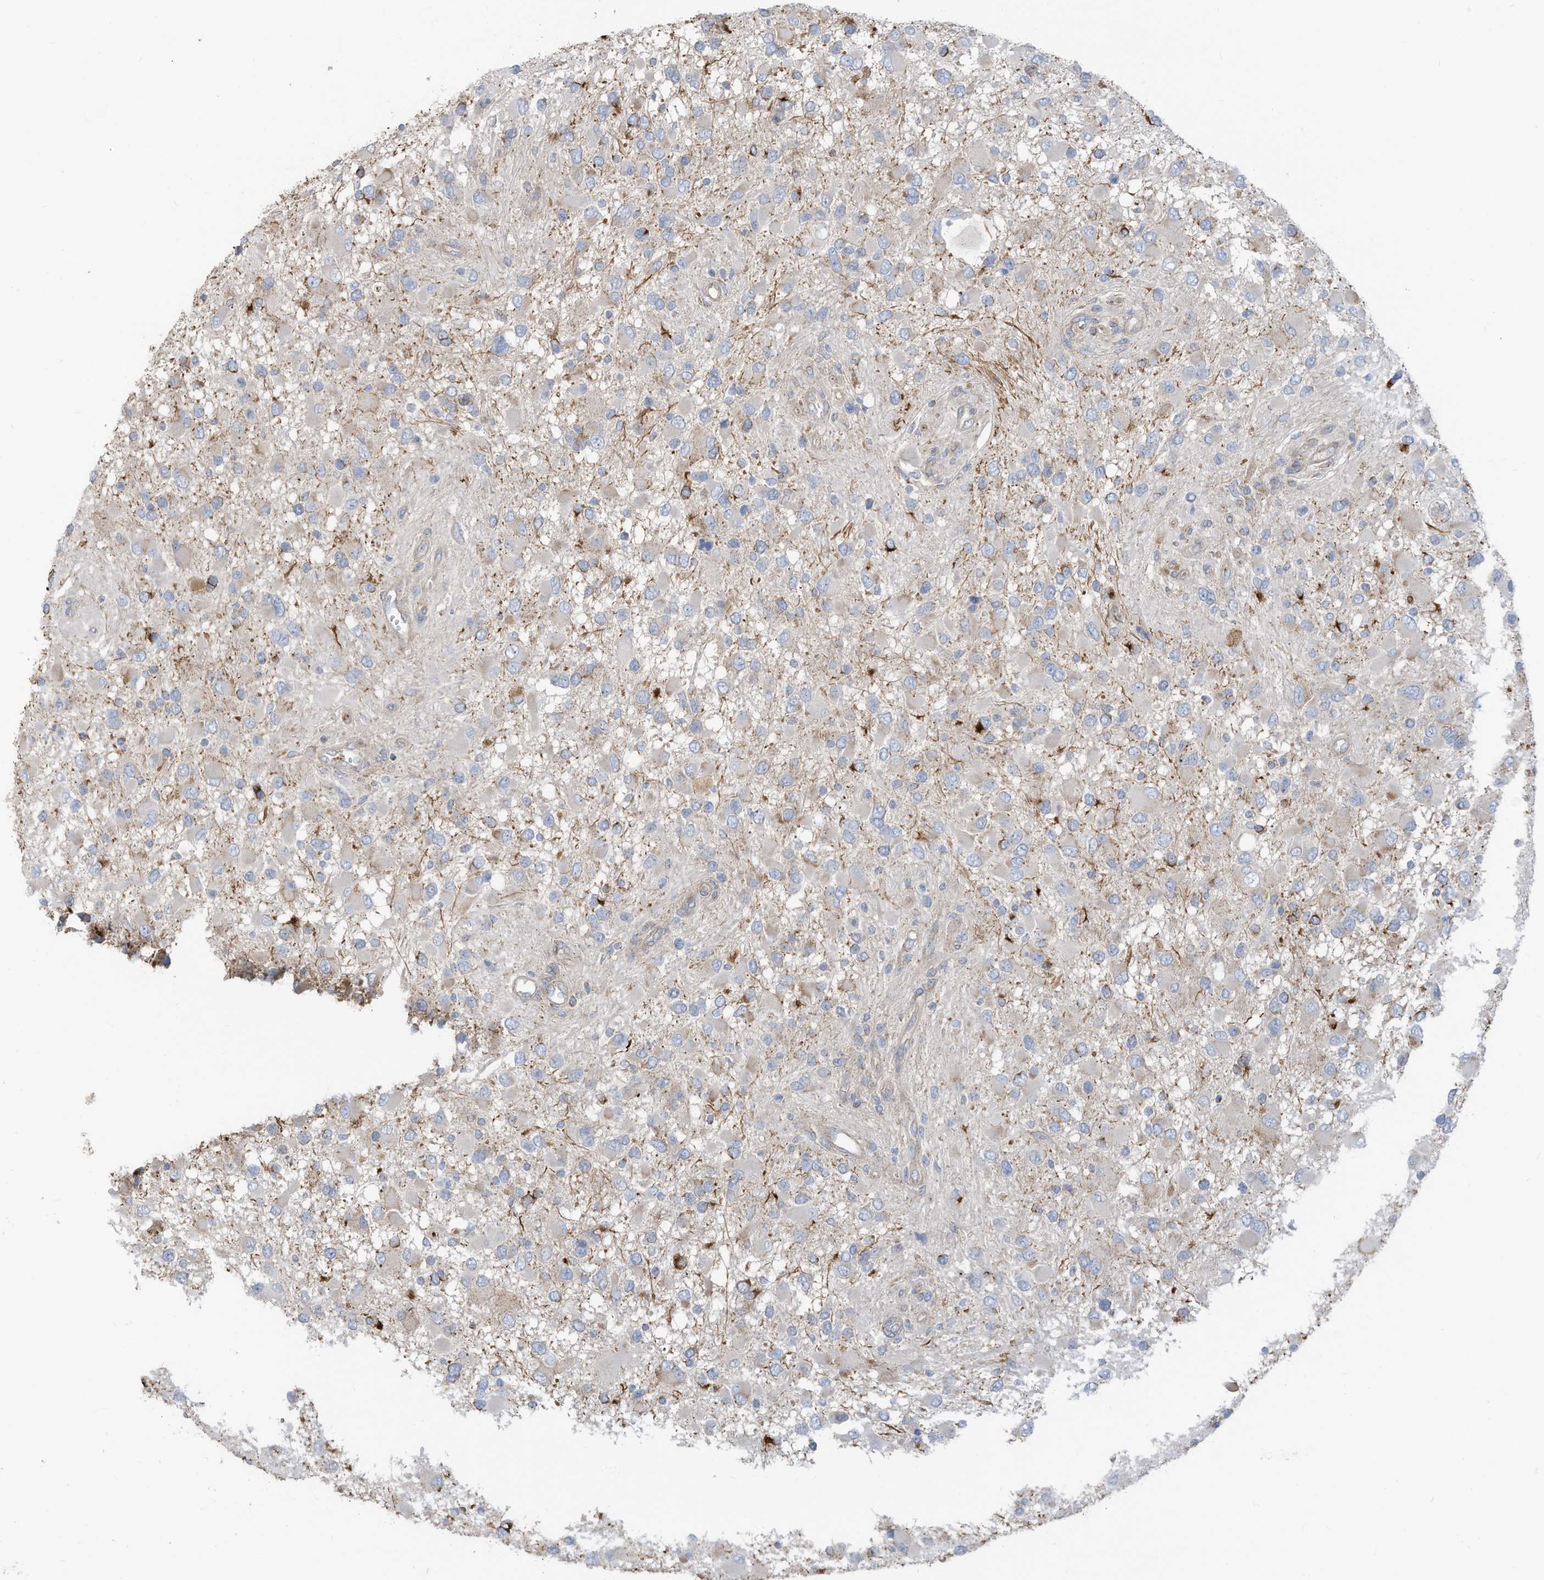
{"staining": {"intensity": "negative", "quantity": "none", "location": "none"}, "tissue": "glioma", "cell_type": "Tumor cells", "image_type": "cancer", "snomed": [{"axis": "morphology", "description": "Glioma, malignant, High grade"}, {"axis": "topography", "description": "Brain"}], "caption": "There is no significant expression in tumor cells of malignant high-grade glioma.", "gene": "GTPBP2", "patient": {"sex": "male", "age": 53}}